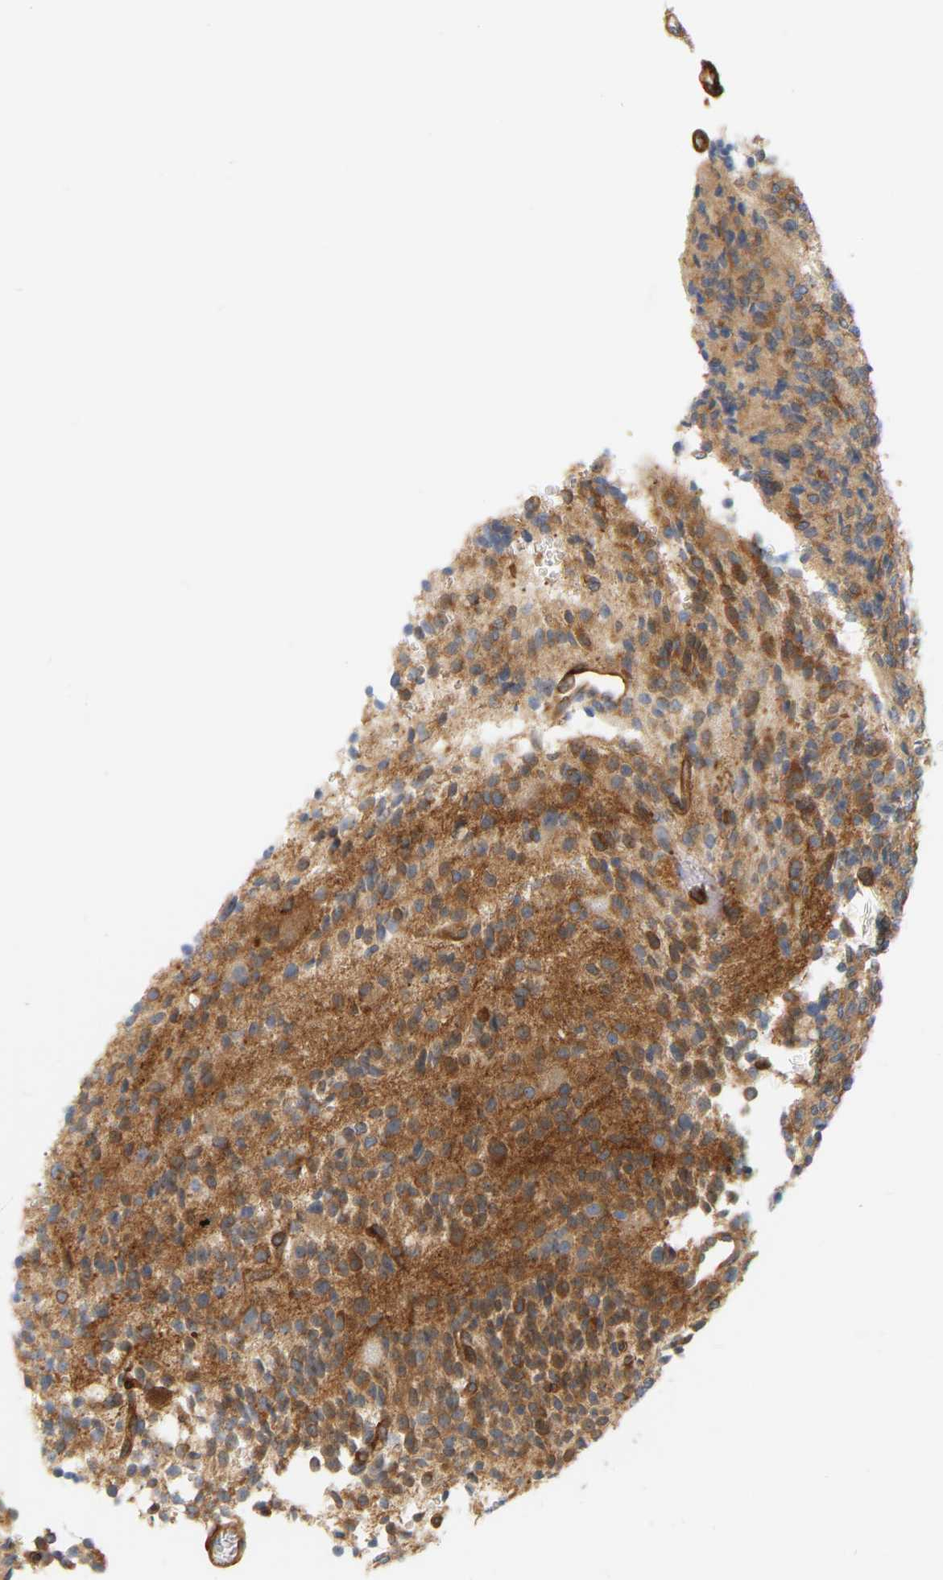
{"staining": {"intensity": "strong", "quantity": ">75%", "location": "cytoplasmic/membranous"}, "tissue": "glioma", "cell_type": "Tumor cells", "image_type": "cancer", "snomed": [{"axis": "morphology", "description": "Glioma, malignant, High grade"}, {"axis": "topography", "description": "Brain"}], "caption": "Human malignant glioma (high-grade) stained for a protein (brown) shows strong cytoplasmic/membranous positive expression in approximately >75% of tumor cells.", "gene": "RAPH1", "patient": {"sex": "male", "age": 34}}